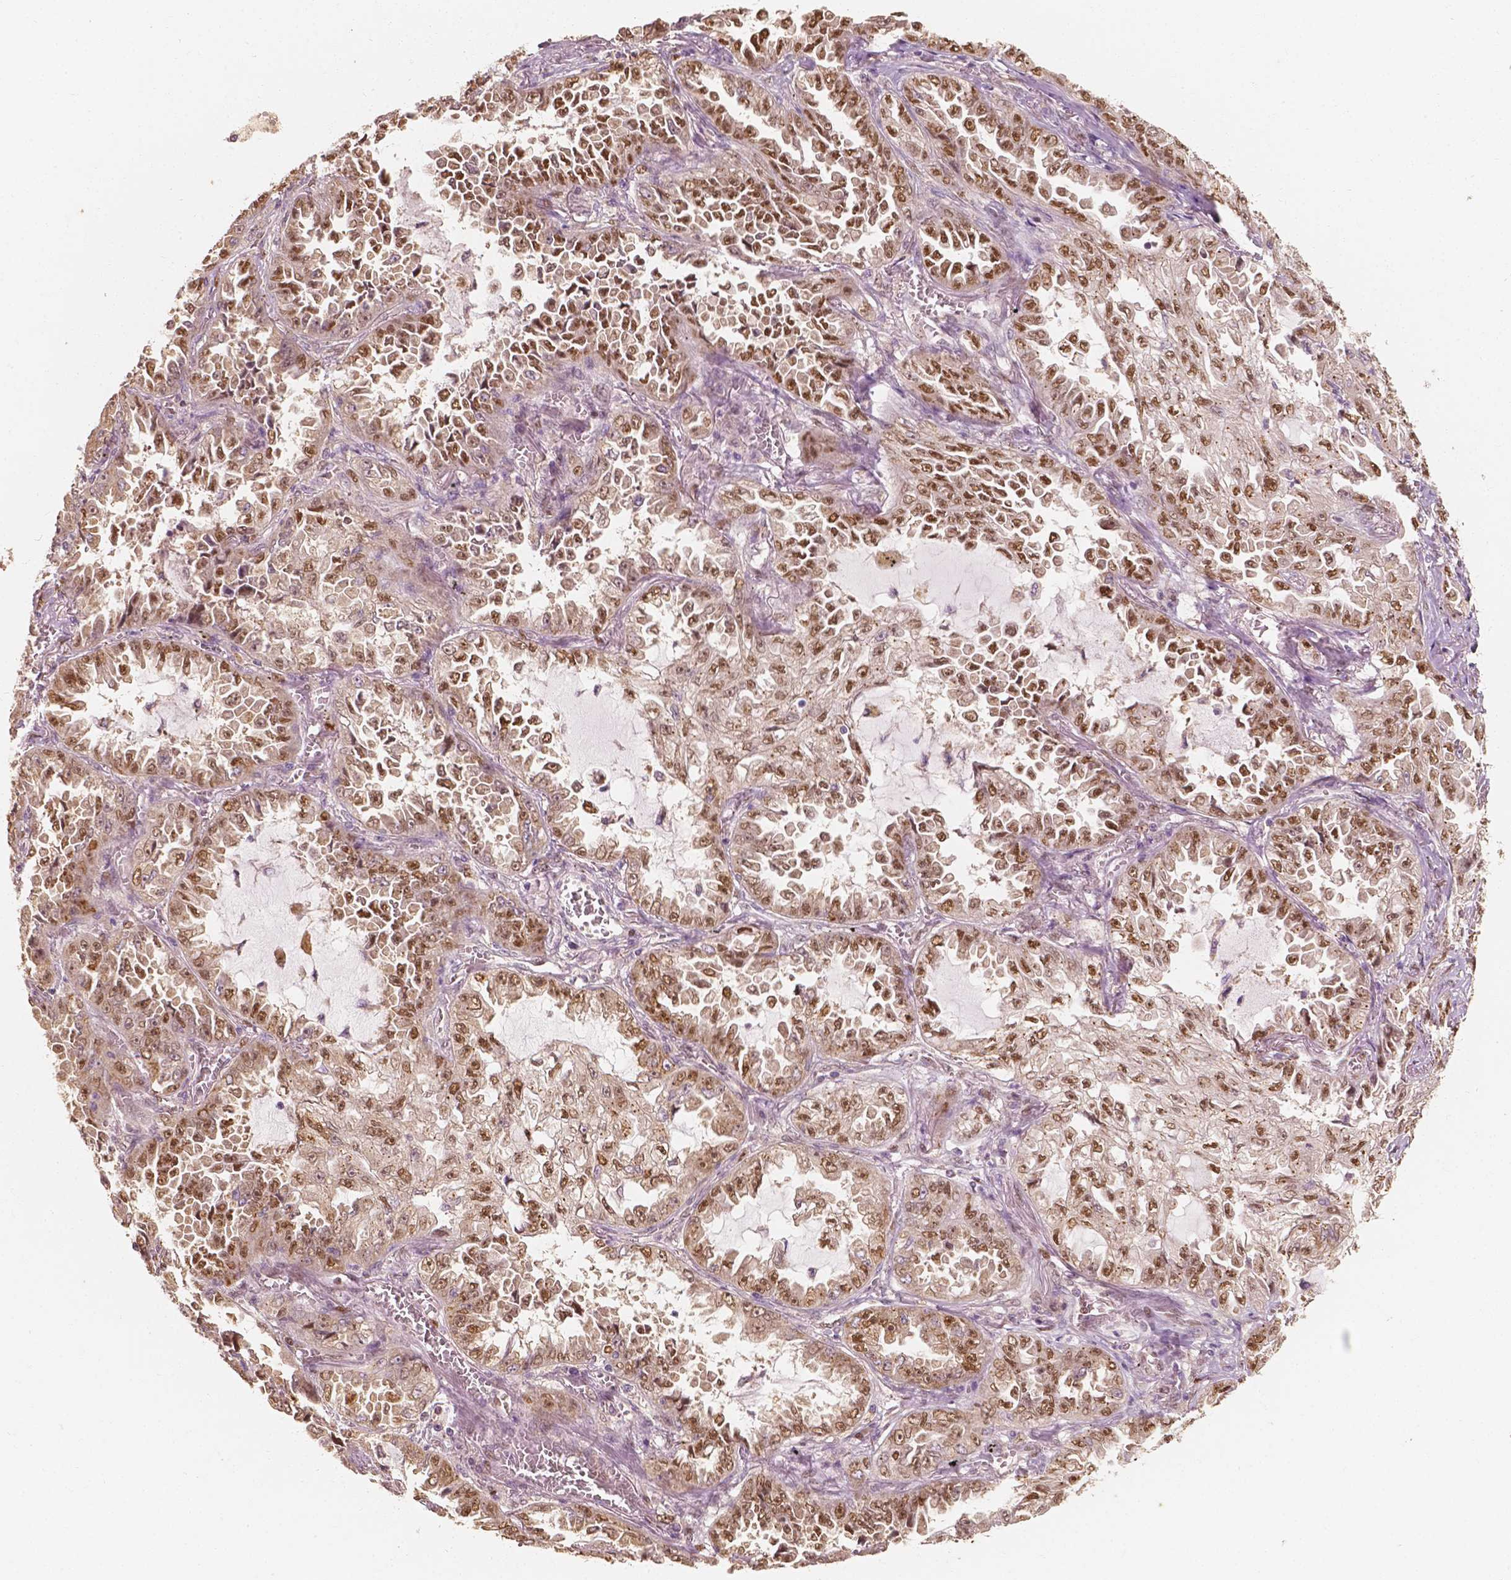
{"staining": {"intensity": "strong", "quantity": "25%-75%", "location": "nuclear"}, "tissue": "lung cancer", "cell_type": "Tumor cells", "image_type": "cancer", "snomed": [{"axis": "morphology", "description": "Adenocarcinoma, NOS"}, {"axis": "topography", "description": "Lung"}], "caption": "Tumor cells reveal strong nuclear staining in approximately 25%-75% of cells in lung adenocarcinoma.", "gene": "TBC1D17", "patient": {"sex": "female", "age": 52}}